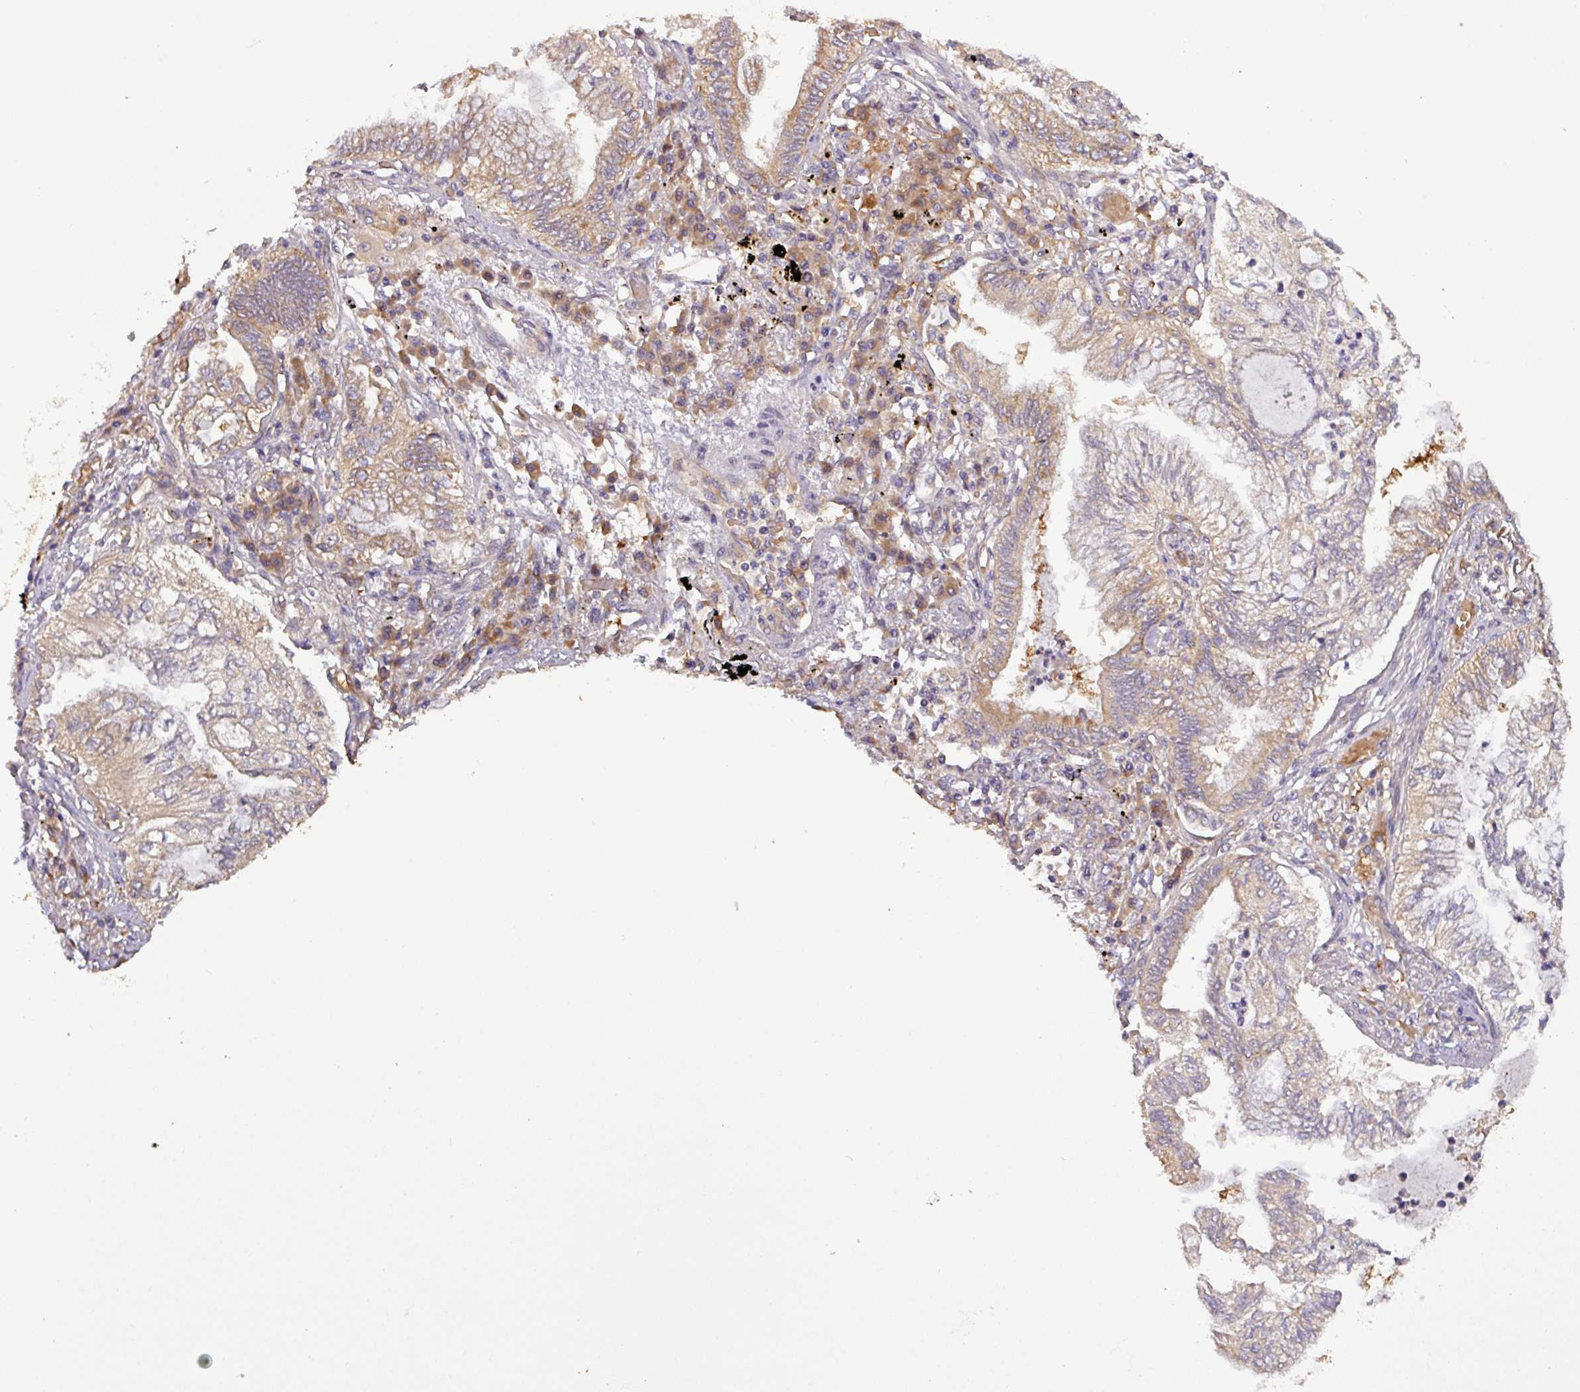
{"staining": {"intensity": "weak", "quantity": "25%-75%", "location": "cytoplasmic/membranous"}, "tissue": "lung cancer", "cell_type": "Tumor cells", "image_type": "cancer", "snomed": [{"axis": "morphology", "description": "Adenocarcinoma, NOS"}, {"axis": "topography", "description": "Lung"}], "caption": "Immunohistochemistry (IHC) histopathology image of neoplastic tissue: lung cancer (adenocarcinoma) stained using immunohistochemistry (IHC) exhibits low levels of weak protein expression localized specifically in the cytoplasmic/membranous of tumor cells, appearing as a cytoplasmic/membranous brown color.", "gene": "SIRPB2", "patient": {"sex": "female", "age": 70}}